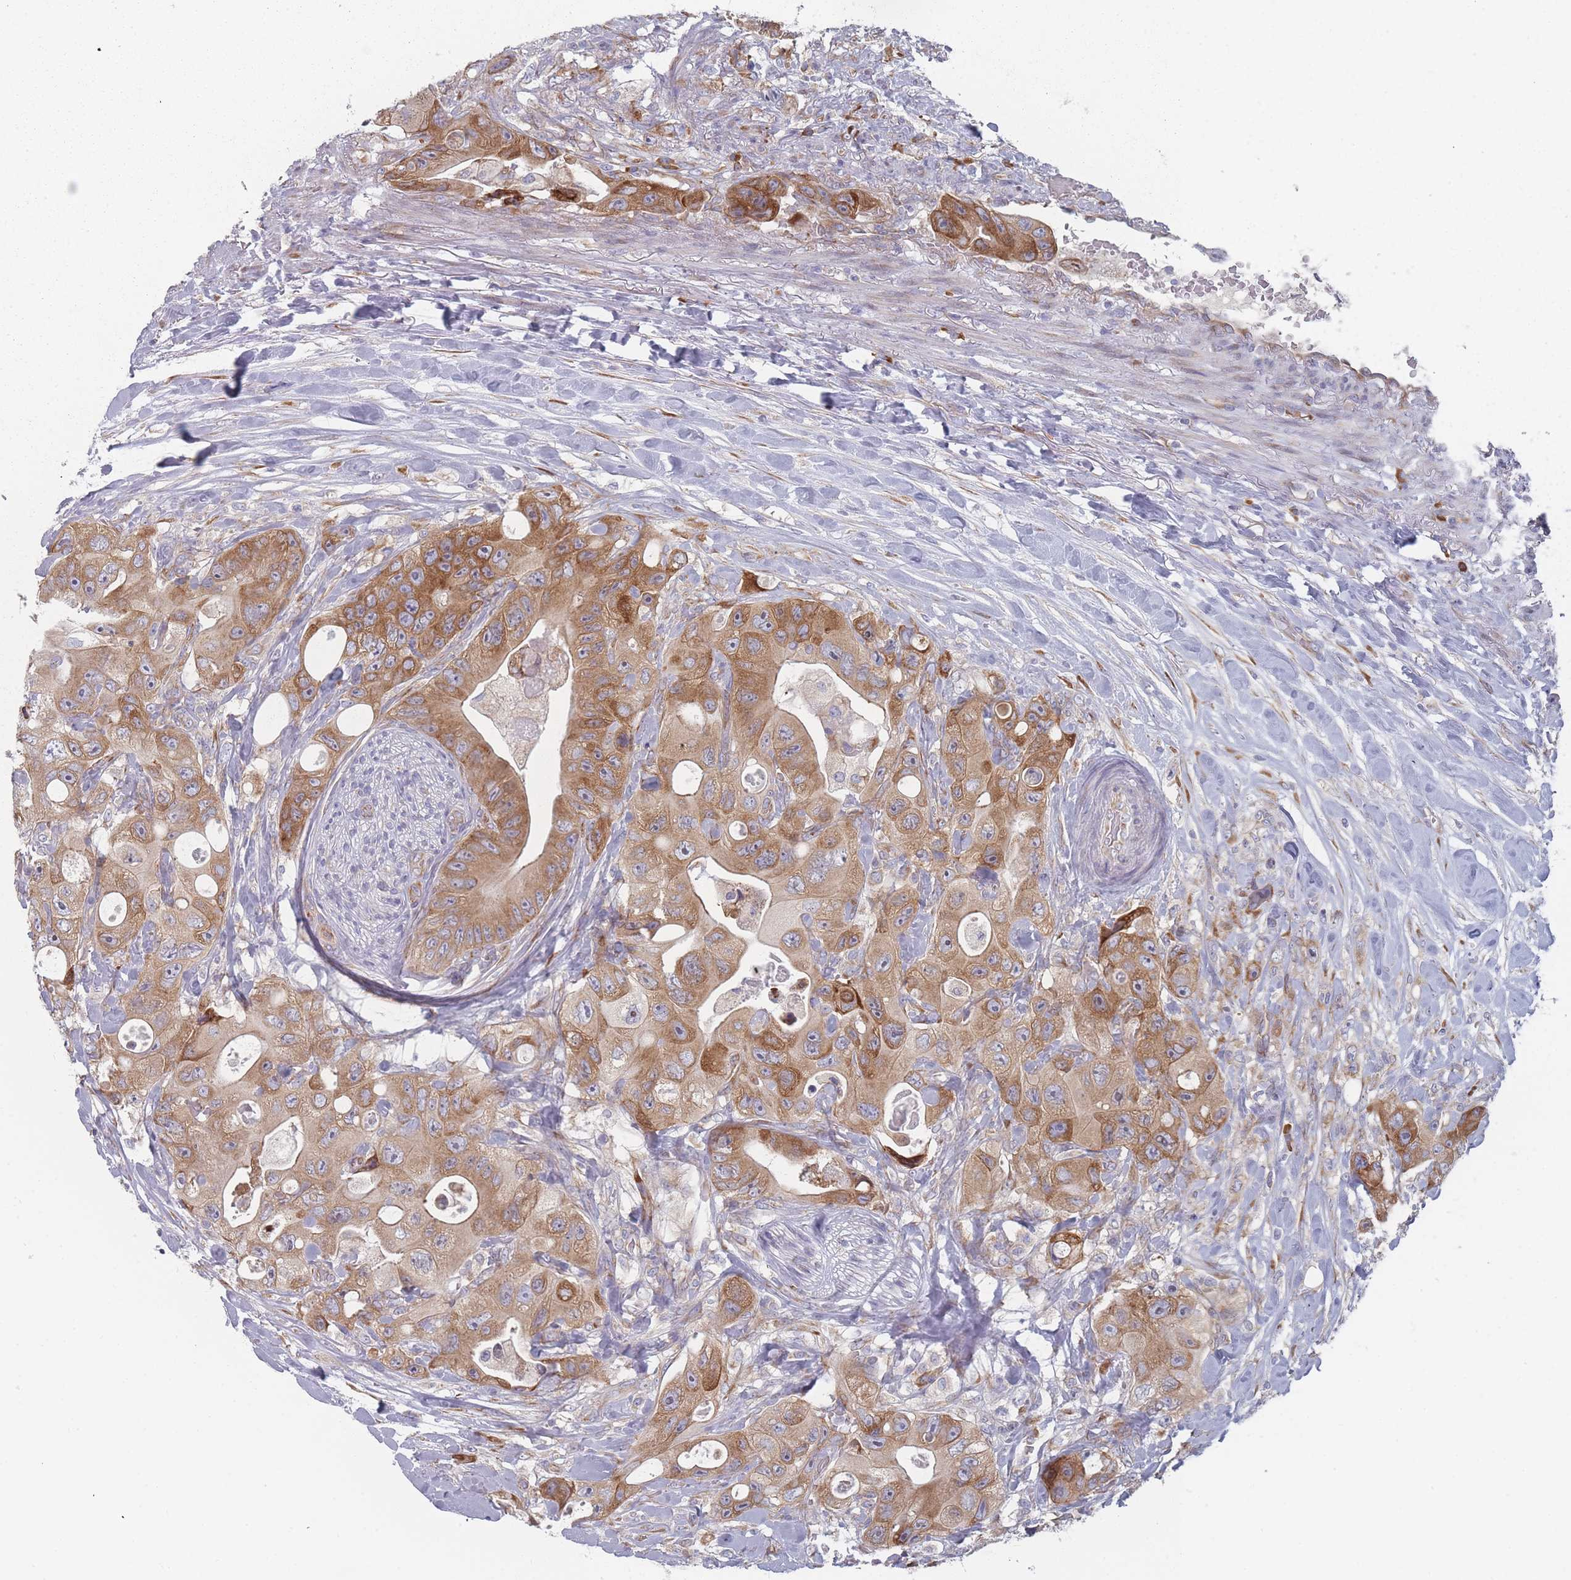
{"staining": {"intensity": "moderate", "quantity": ">75%", "location": "cytoplasmic/membranous"}, "tissue": "colorectal cancer", "cell_type": "Tumor cells", "image_type": "cancer", "snomed": [{"axis": "morphology", "description": "Adenocarcinoma, NOS"}, {"axis": "topography", "description": "Colon"}], "caption": "Protein expression analysis of colorectal adenocarcinoma demonstrates moderate cytoplasmic/membranous expression in approximately >75% of tumor cells. (brown staining indicates protein expression, while blue staining denotes nuclei).", "gene": "CACNG5", "patient": {"sex": "female", "age": 46}}